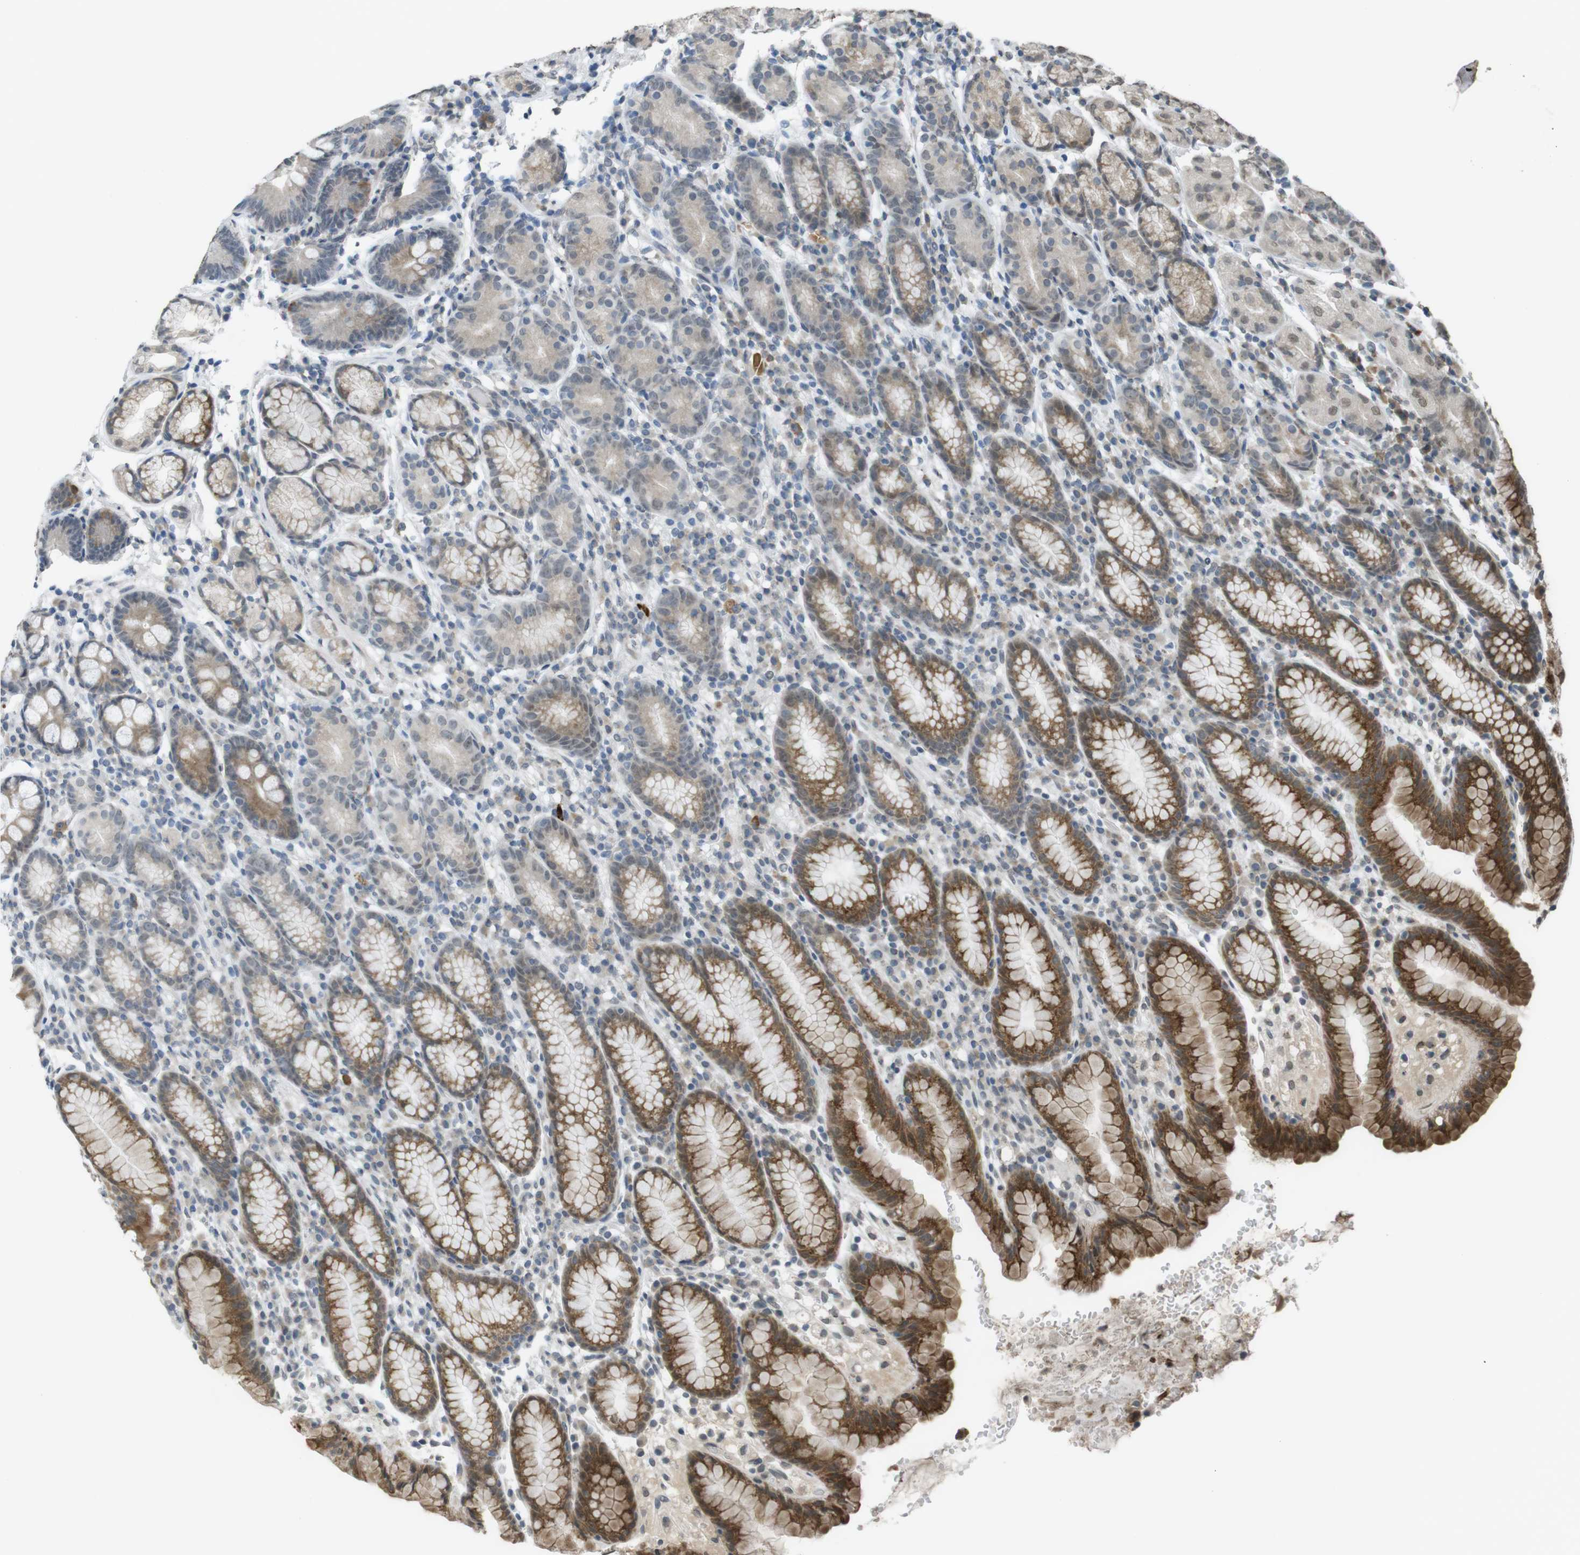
{"staining": {"intensity": "strong", "quantity": "25%-75%", "location": "cytoplasmic/membranous"}, "tissue": "stomach", "cell_type": "Glandular cells", "image_type": "normal", "snomed": [{"axis": "morphology", "description": "Normal tissue, NOS"}, {"axis": "topography", "description": "Stomach, lower"}], "caption": "Glandular cells demonstrate strong cytoplasmic/membranous positivity in about 25%-75% of cells in normal stomach.", "gene": "FZD10", "patient": {"sex": "male", "age": 52}}